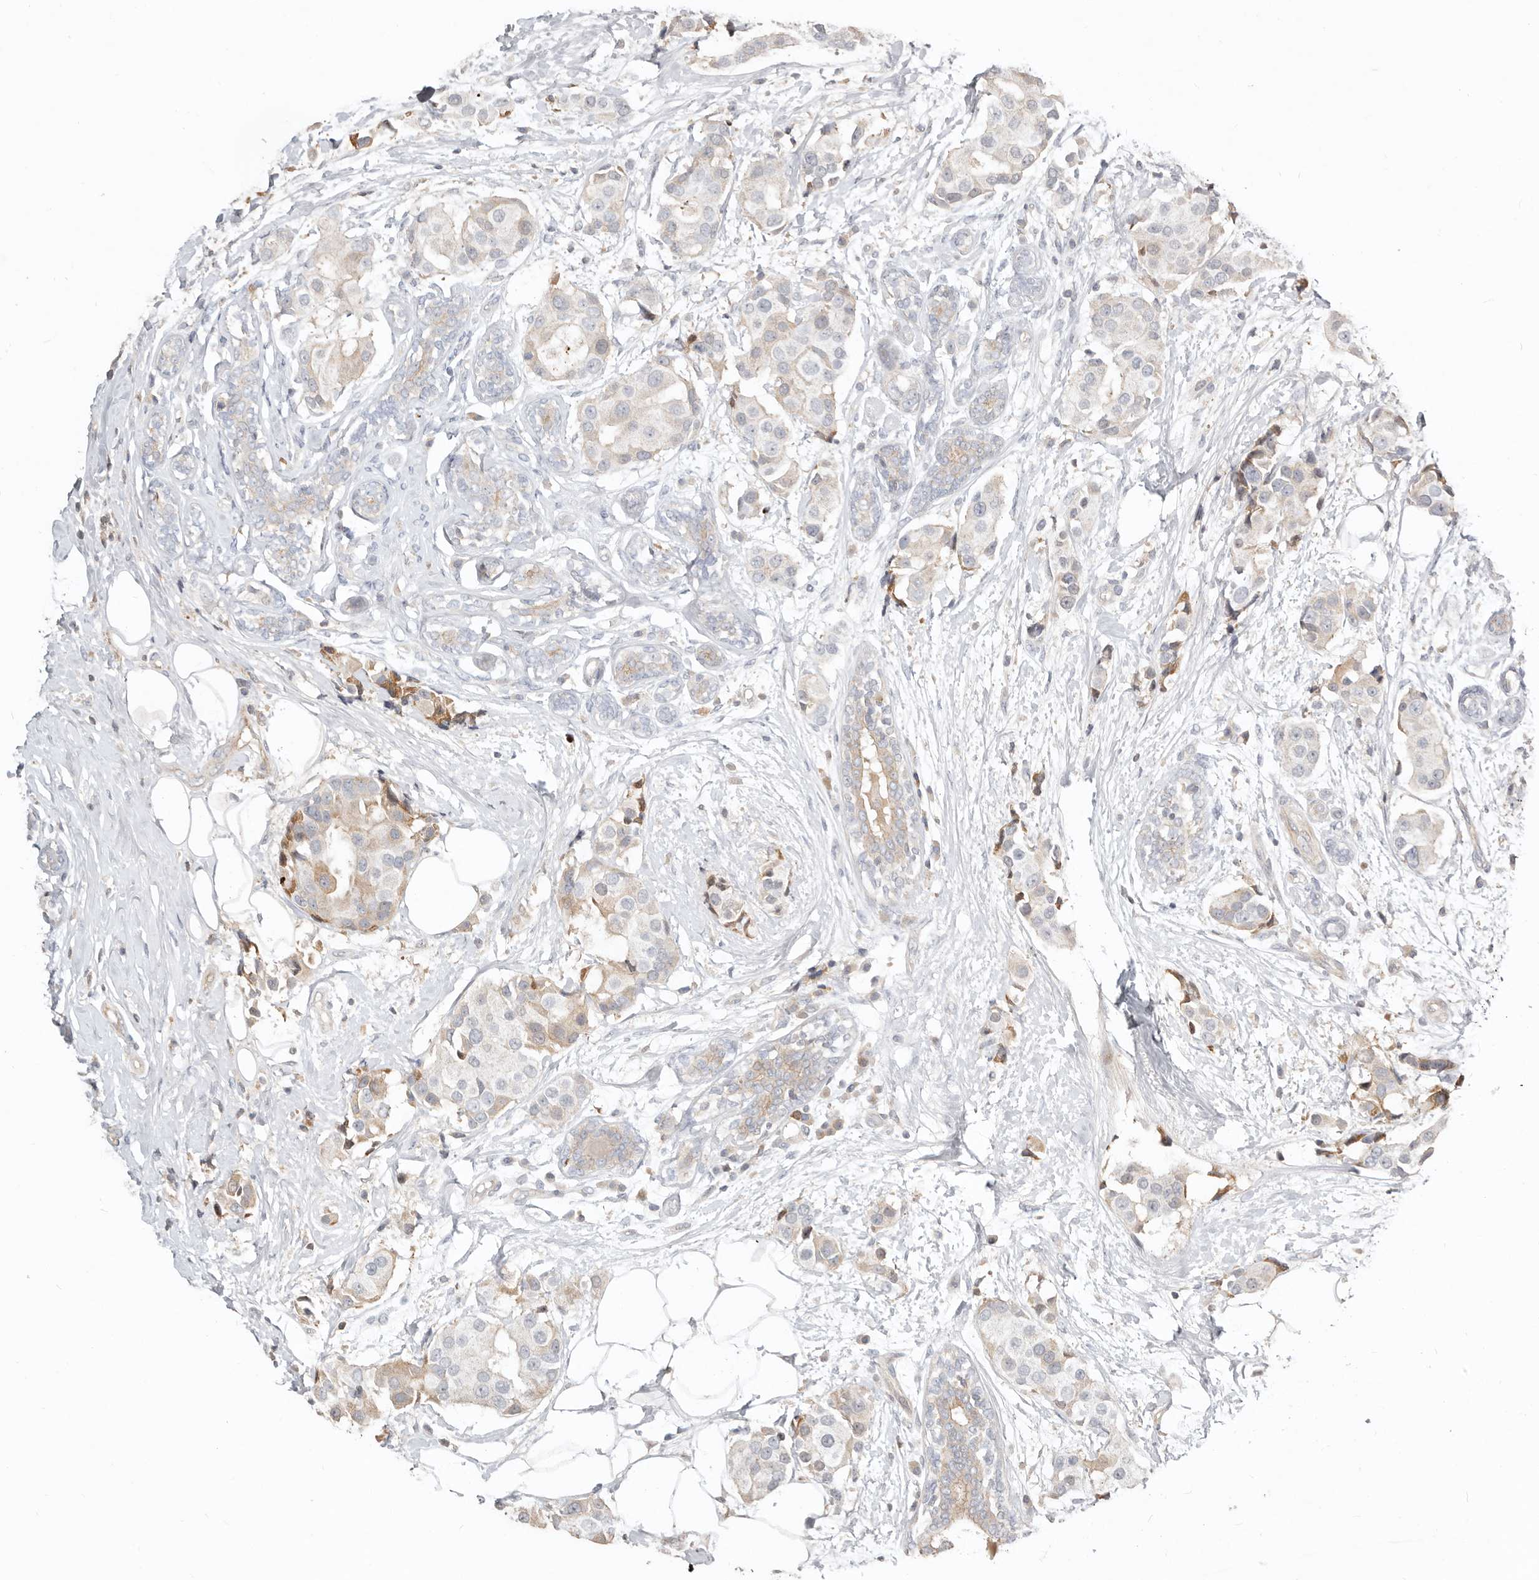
{"staining": {"intensity": "weak", "quantity": "<25%", "location": "cytoplasmic/membranous"}, "tissue": "breast cancer", "cell_type": "Tumor cells", "image_type": "cancer", "snomed": [{"axis": "morphology", "description": "Normal tissue, NOS"}, {"axis": "morphology", "description": "Duct carcinoma"}, {"axis": "topography", "description": "Breast"}], "caption": "An IHC histopathology image of breast cancer is shown. There is no staining in tumor cells of breast cancer.", "gene": "MTFR2", "patient": {"sex": "female", "age": 39}}